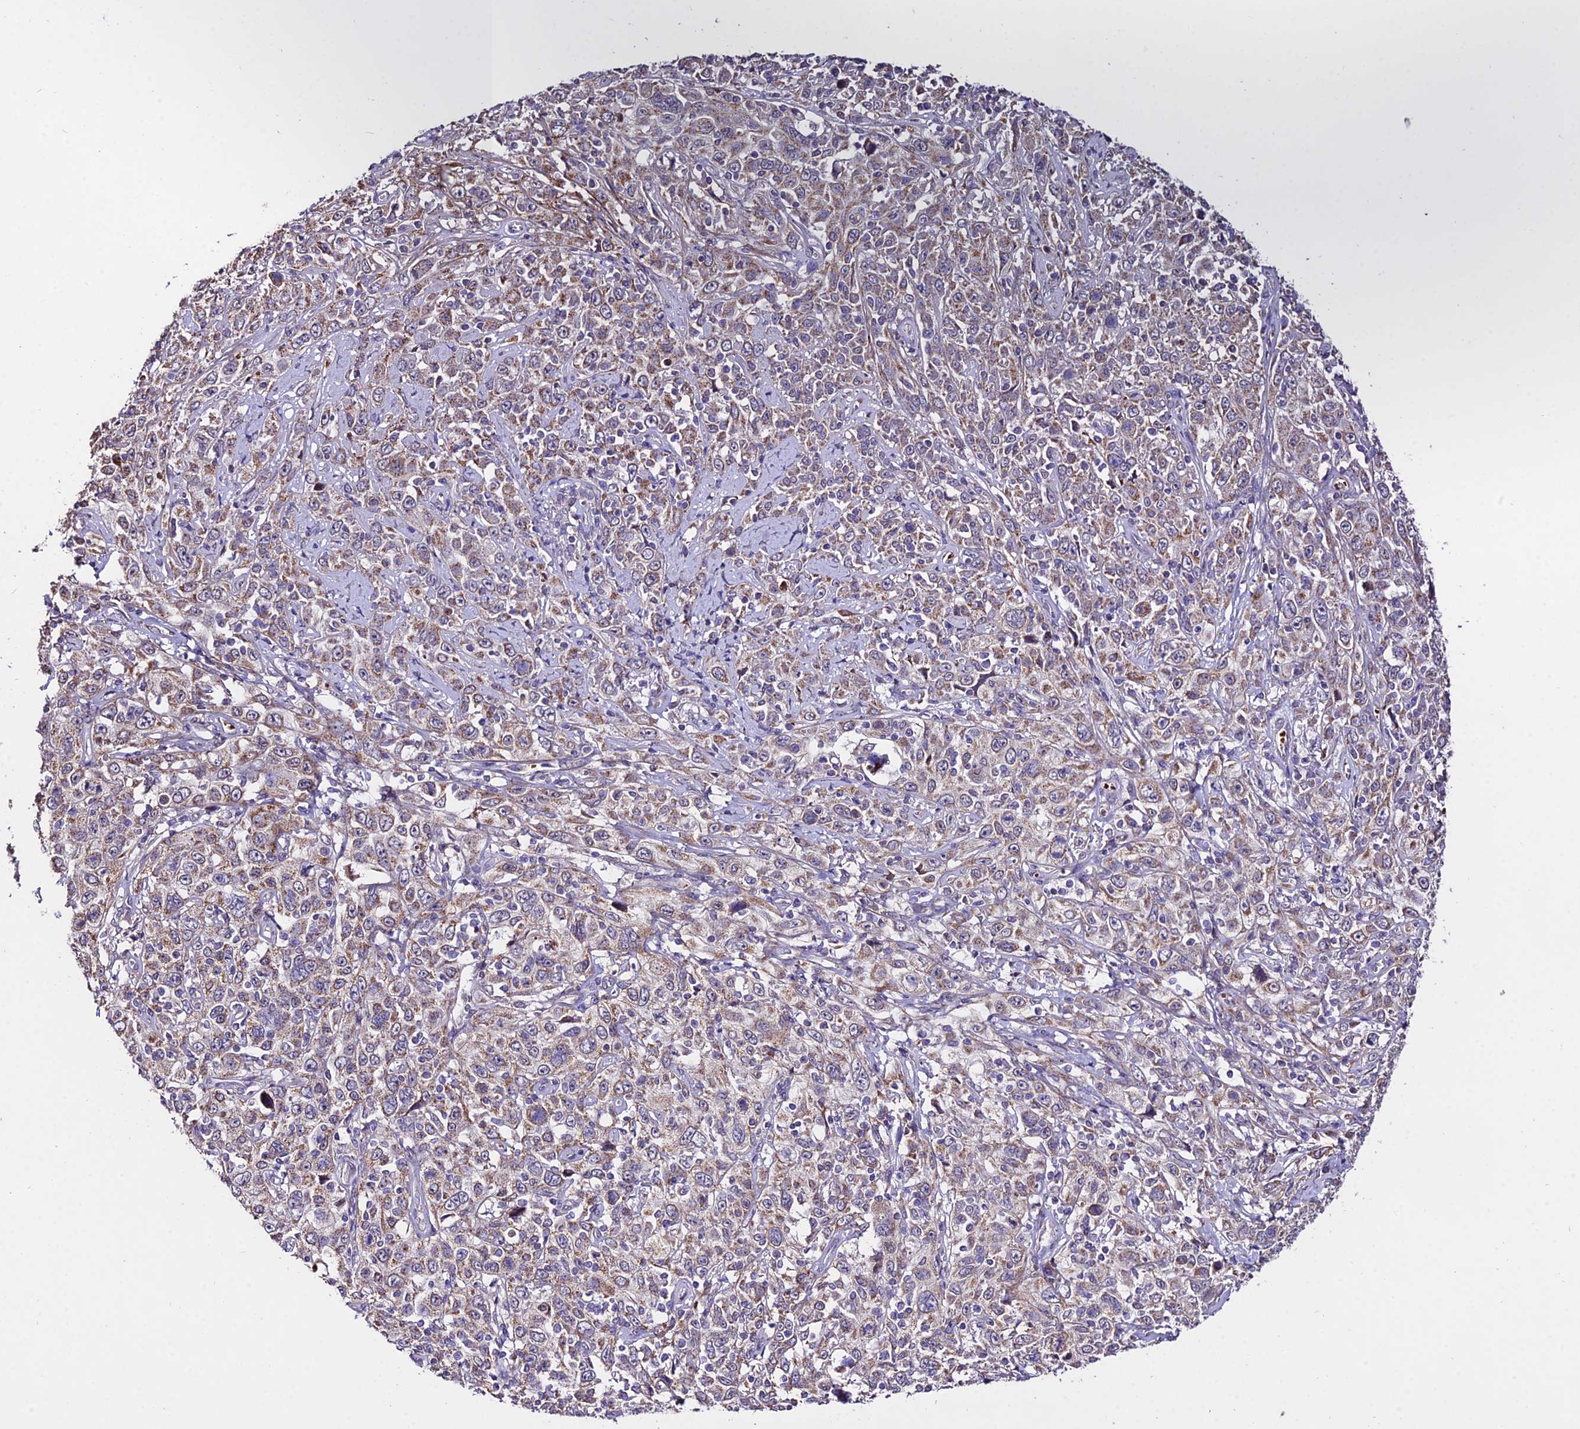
{"staining": {"intensity": "moderate", "quantity": "<25%", "location": "cytoplasmic/membranous"}, "tissue": "cervical cancer", "cell_type": "Tumor cells", "image_type": "cancer", "snomed": [{"axis": "morphology", "description": "Squamous cell carcinoma, NOS"}, {"axis": "topography", "description": "Cervix"}], "caption": "Protein staining of cervical squamous cell carcinoma tissue reveals moderate cytoplasmic/membranous staining in about <25% of tumor cells.", "gene": "WDR5B", "patient": {"sex": "female", "age": 46}}